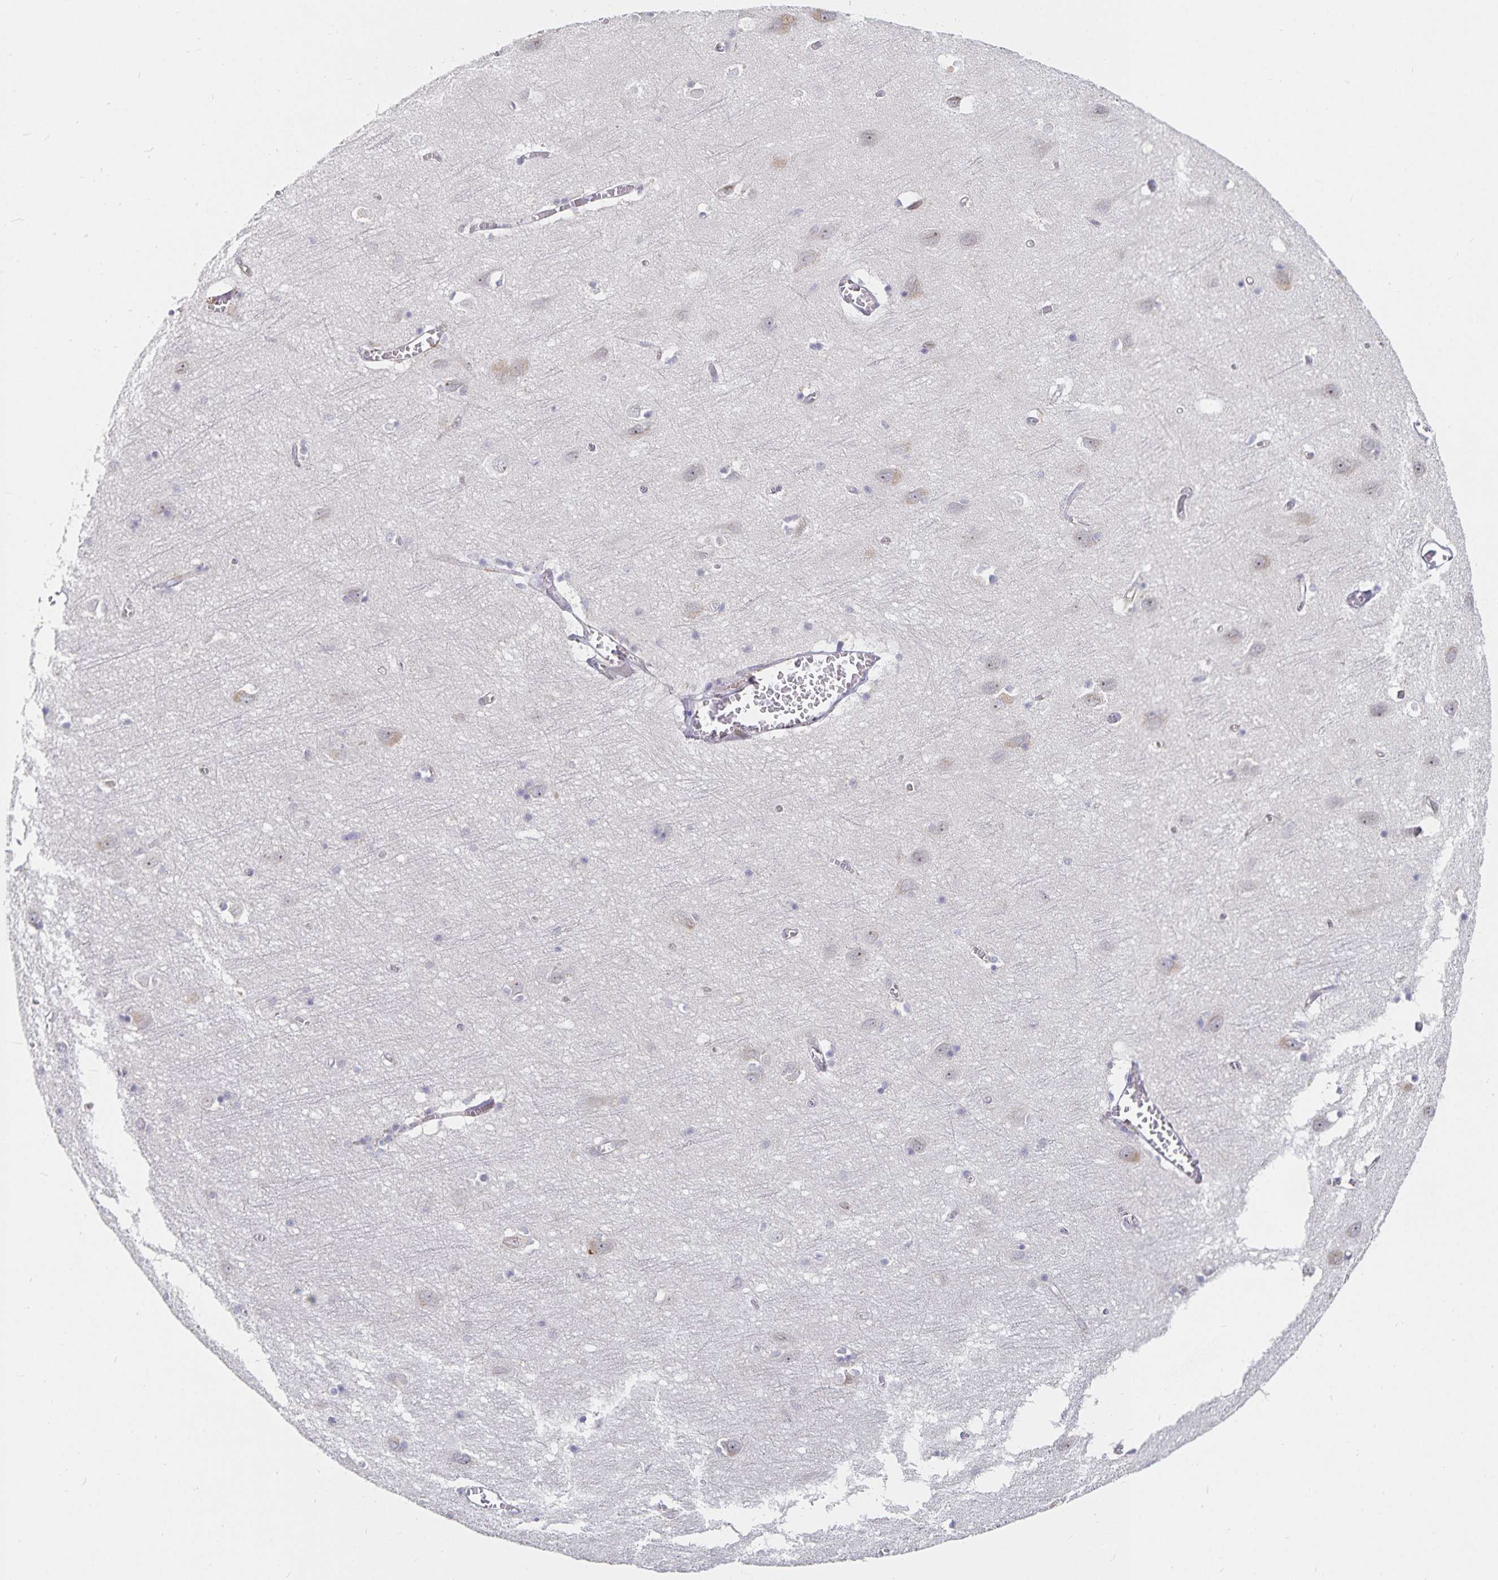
{"staining": {"intensity": "negative", "quantity": "none", "location": "none"}, "tissue": "cerebral cortex", "cell_type": "Endothelial cells", "image_type": "normal", "snomed": [{"axis": "morphology", "description": "Normal tissue, NOS"}, {"axis": "topography", "description": "Cerebral cortex"}], "caption": "Histopathology image shows no protein positivity in endothelial cells of unremarkable cerebral cortex. (DAB (3,3'-diaminobenzidine) IHC, high magnification).", "gene": "S100G", "patient": {"sex": "male", "age": 70}}